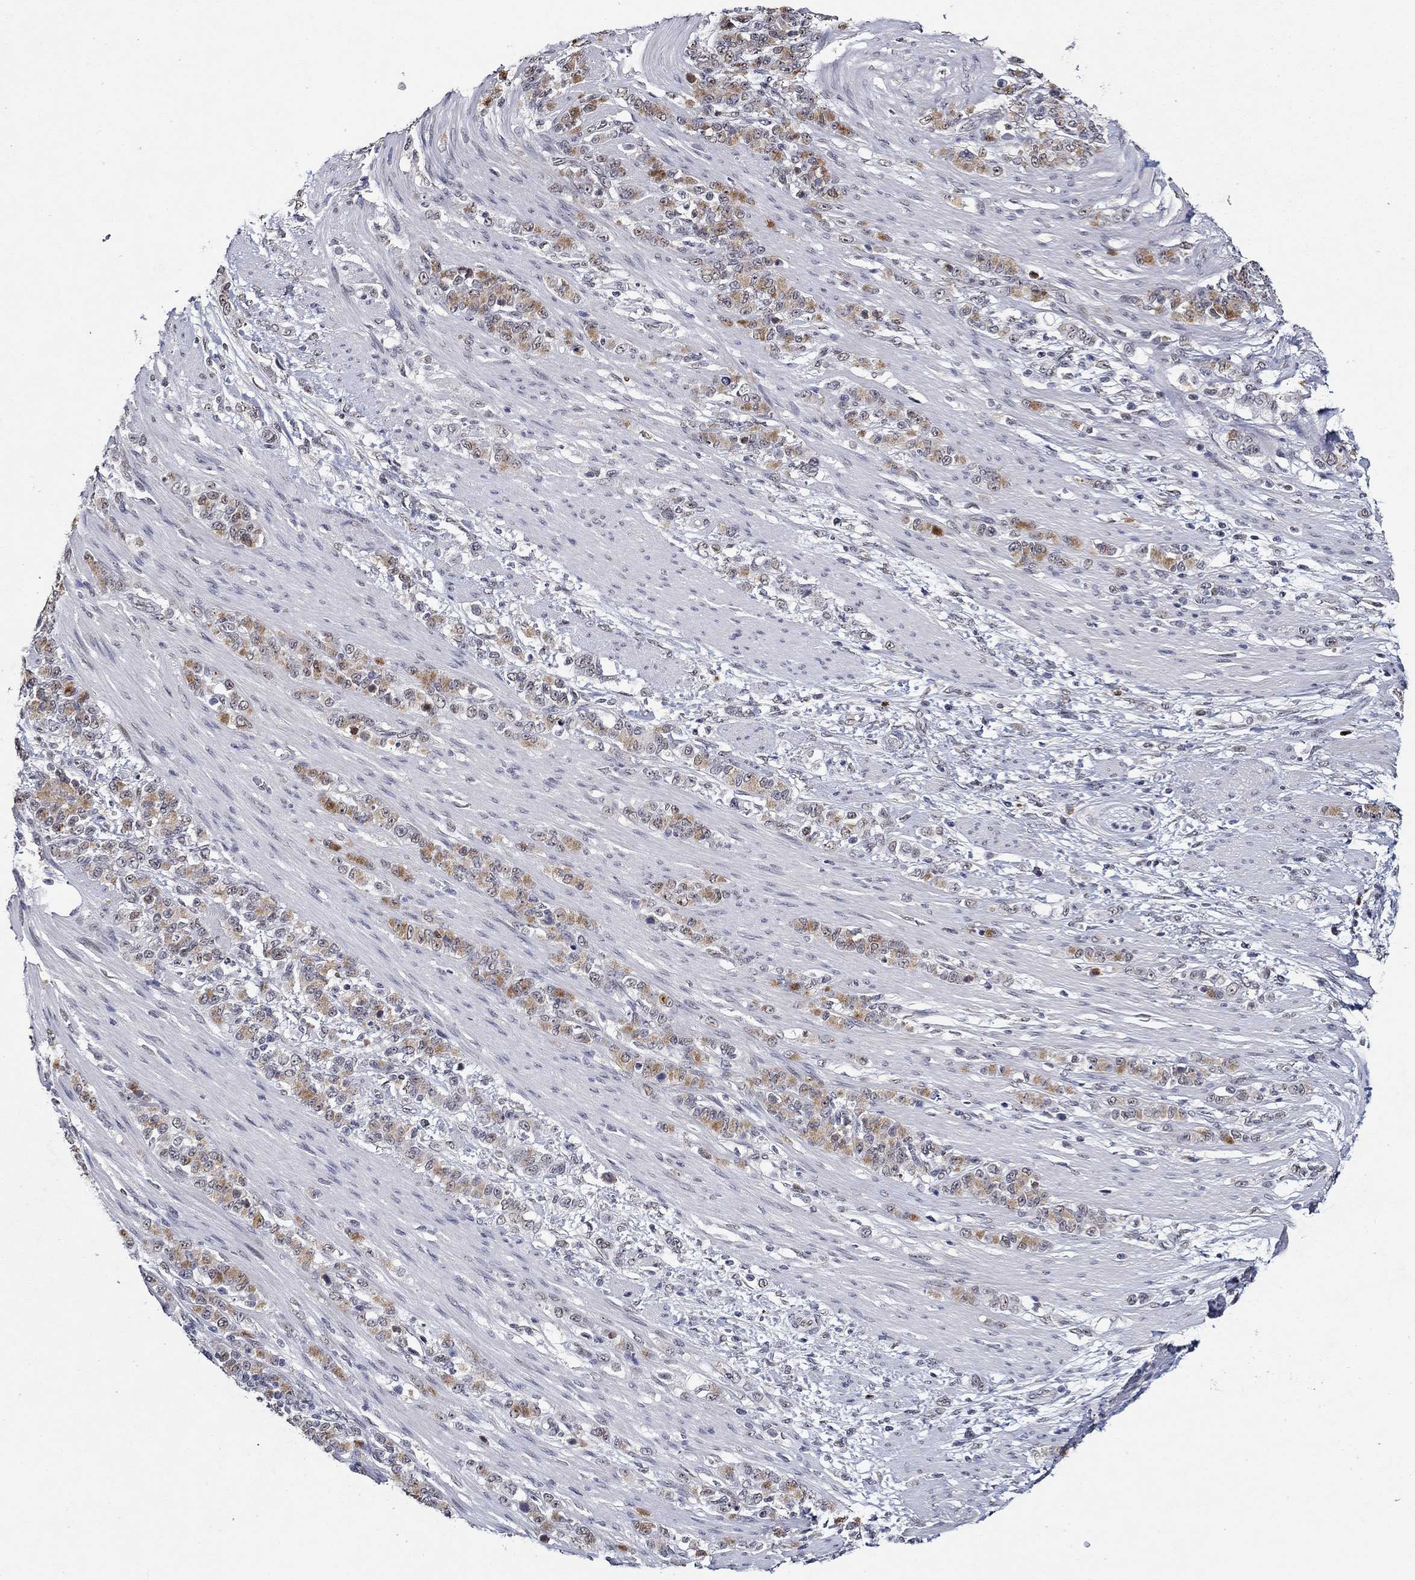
{"staining": {"intensity": "moderate", "quantity": "25%-75%", "location": "cytoplasmic/membranous"}, "tissue": "stomach cancer", "cell_type": "Tumor cells", "image_type": "cancer", "snomed": [{"axis": "morphology", "description": "Normal tissue, NOS"}, {"axis": "morphology", "description": "Adenocarcinoma, NOS"}, {"axis": "topography", "description": "Stomach"}], "caption": "Stomach adenocarcinoma tissue demonstrates moderate cytoplasmic/membranous expression in about 25%-75% of tumor cells, visualized by immunohistochemistry.", "gene": "GATA2", "patient": {"sex": "female", "age": 79}}